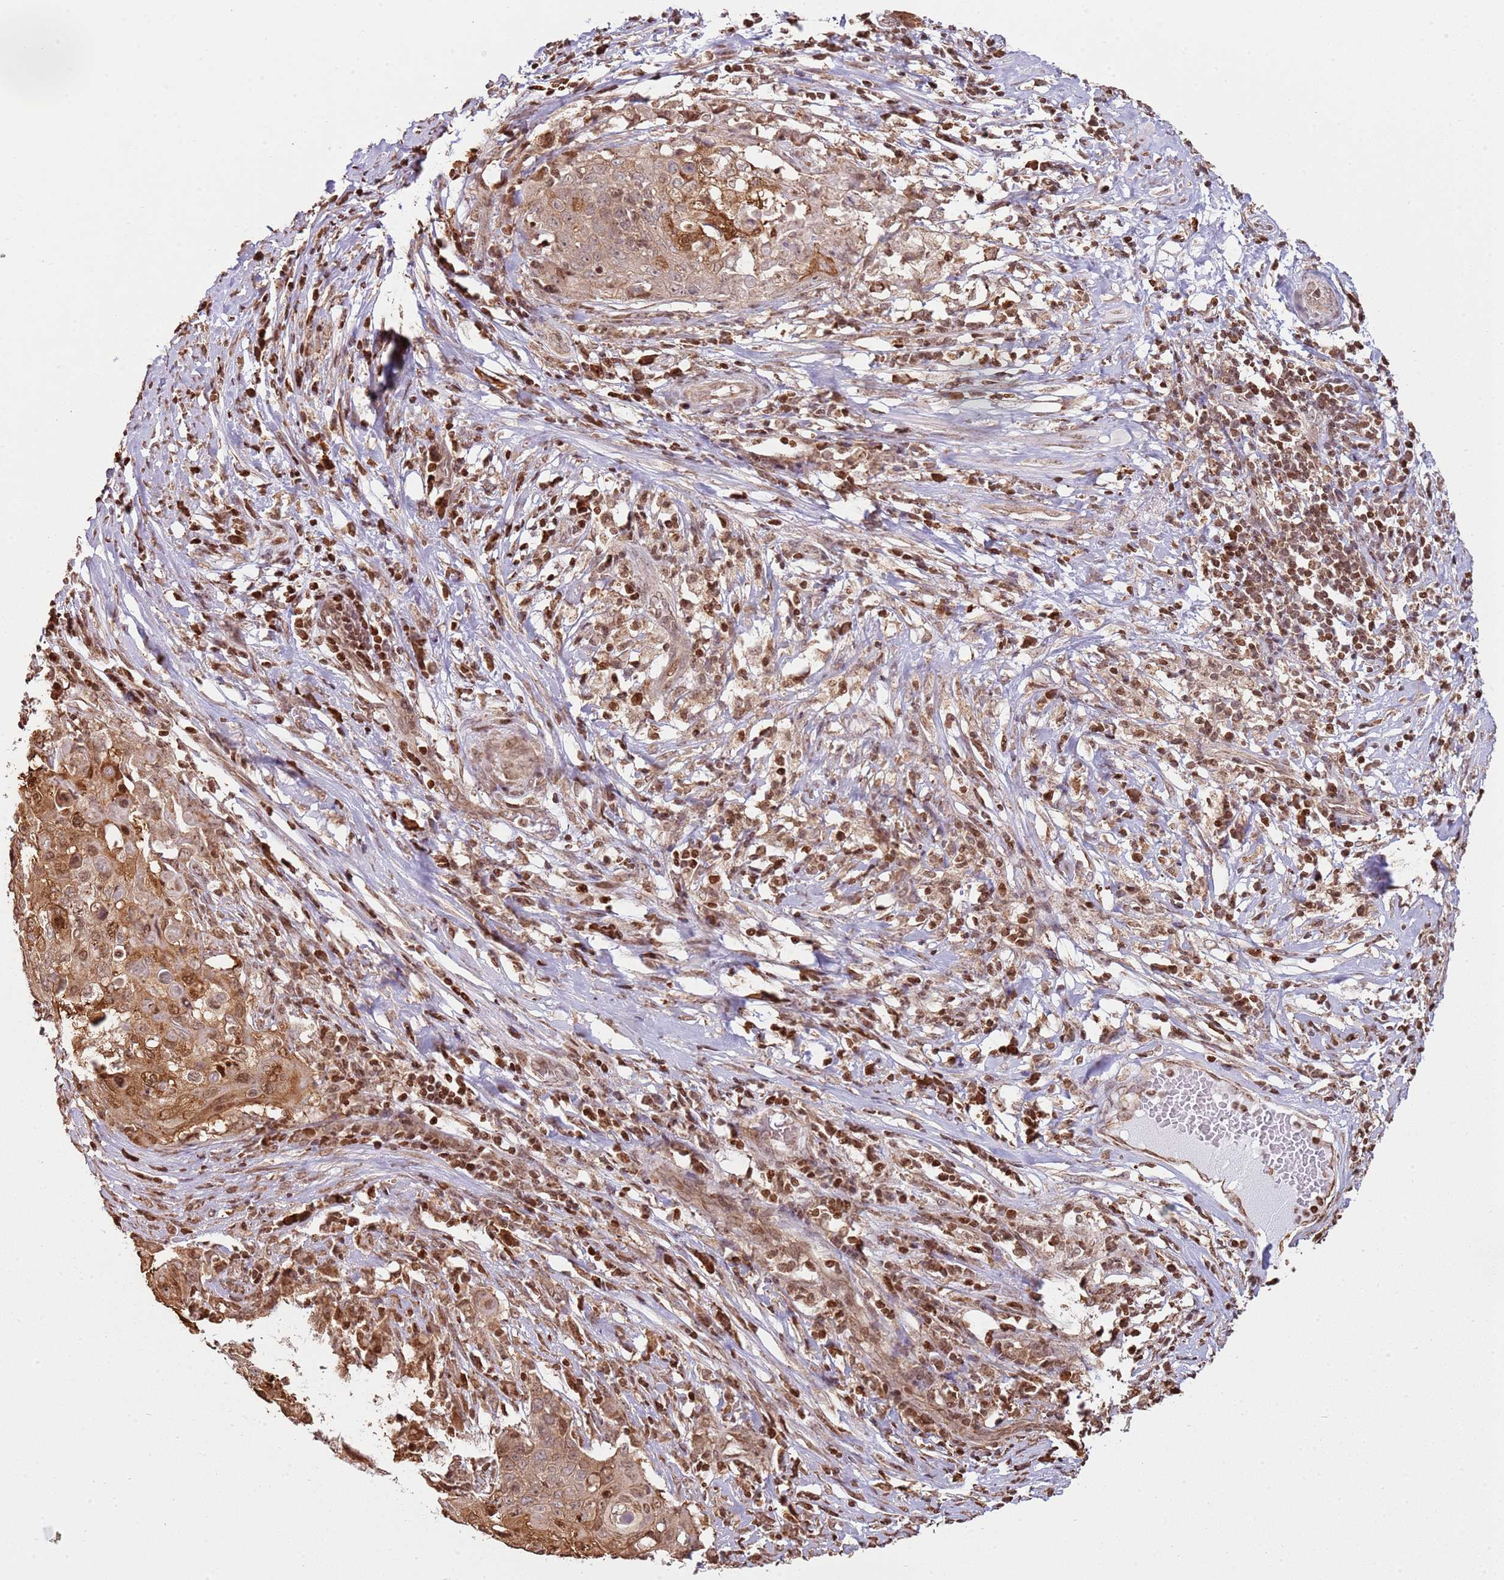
{"staining": {"intensity": "moderate", "quantity": ">75%", "location": "cytoplasmic/membranous,nuclear"}, "tissue": "cervical cancer", "cell_type": "Tumor cells", "image_type": "cancer", "snomed": [{"axis": "morphology", "description": "Squamous cell carcinoma, NOS"}, {"axis": "topography", "description": "Cervix"}], "caption": "A photomicrograph of cervical cancer stained for a protein demonstrates moderate cytoplasmic/membranous and nuclear brown staining in tumor cells.", "gene": "SCAF1", "patient": {"sex": "female", "age": 39}}